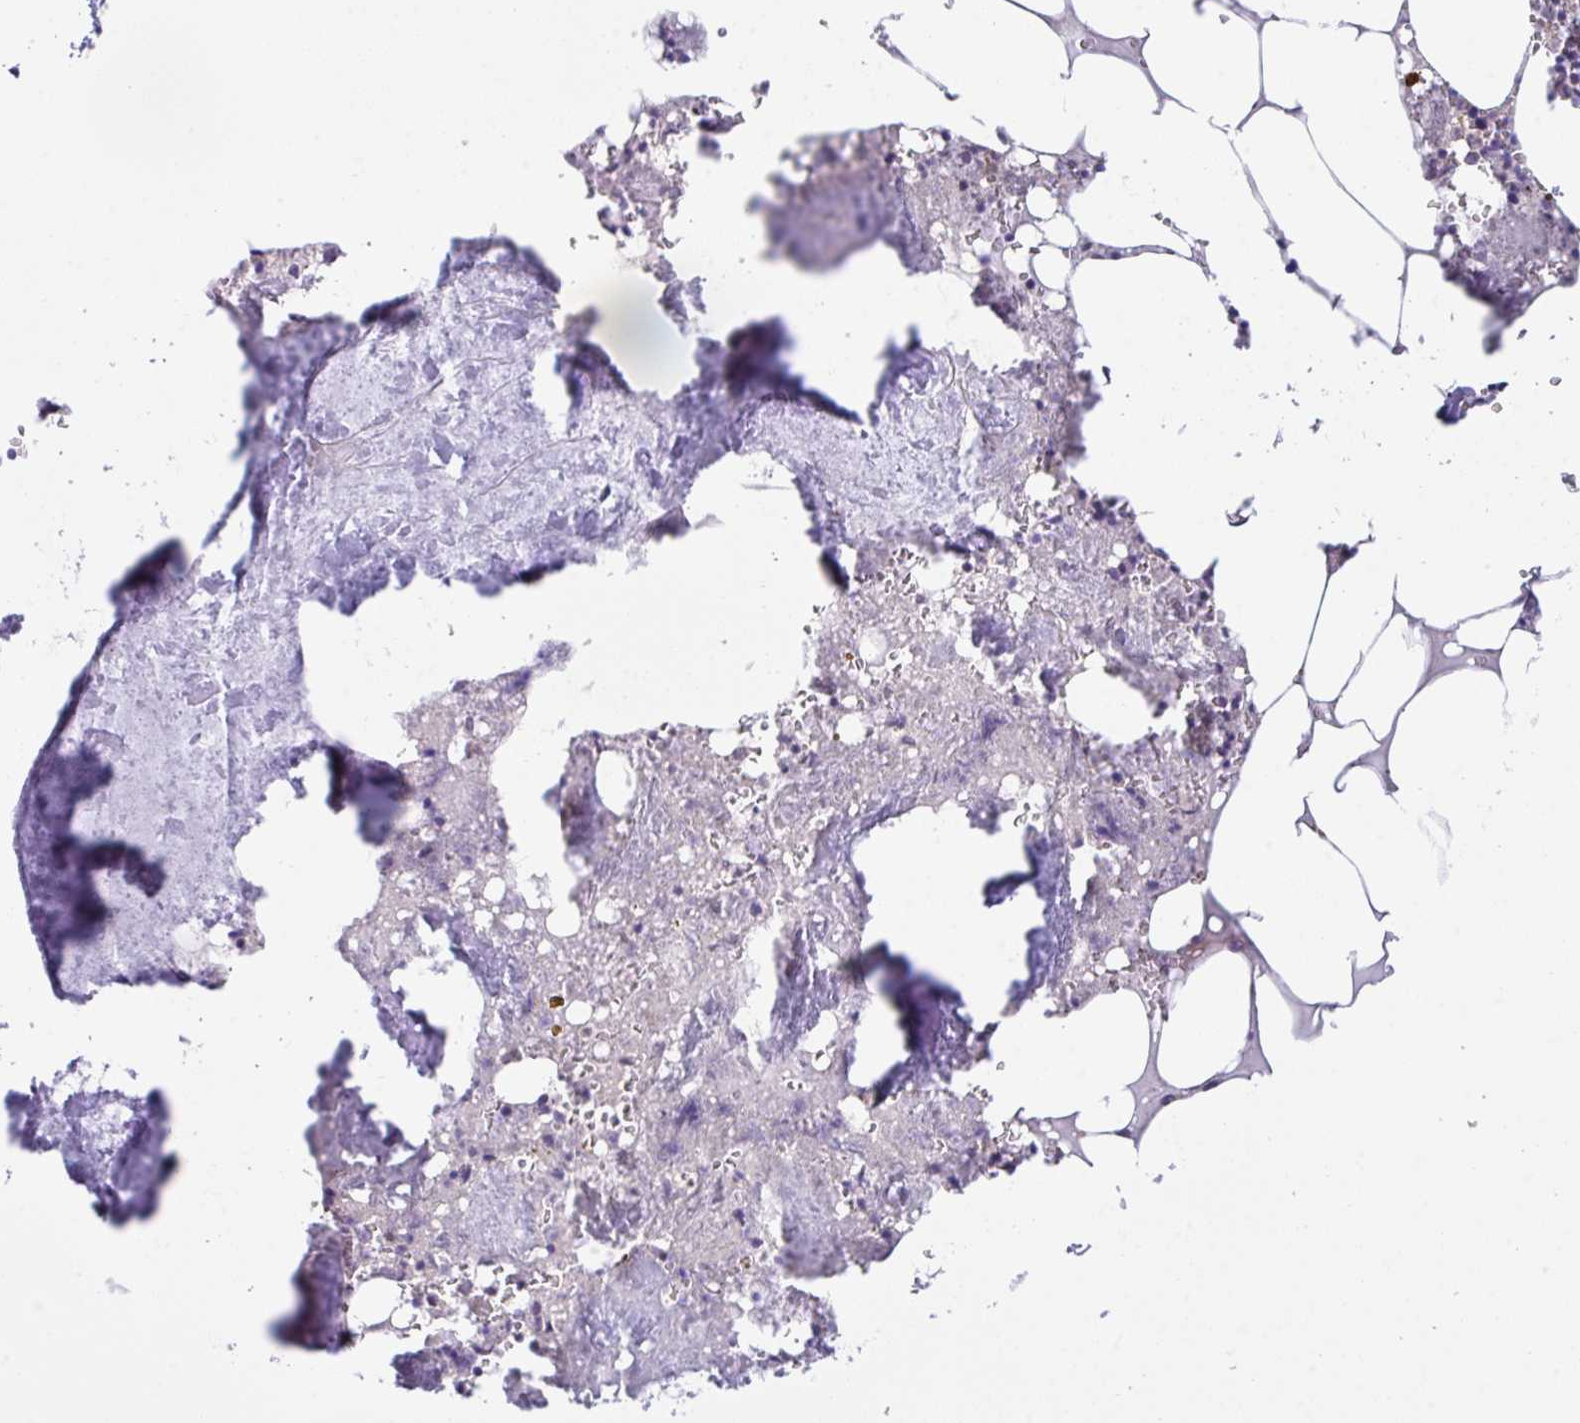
{"staining": {"intensity": "moderate", "quantity": "25%-75%", "location": "nuclear"}, "tissue": "bone marrow", "cell_type": "Hematopoietic cells", "image_type": "normal", "snomed": [{"axis": "morphology", "description": "Normal tissue, NOS"}, {"axis": "topography", "description": "Bone marrow"}], "caption": "The histopathology image shows a brown stain indicating the presence of a protein in the nuclear of hematopoietic cells in bone marrow. (IHC, brightfield microscopy, high magnification).", "gene": "RBM18", "patient": {"sex": "male", "age": 54}}